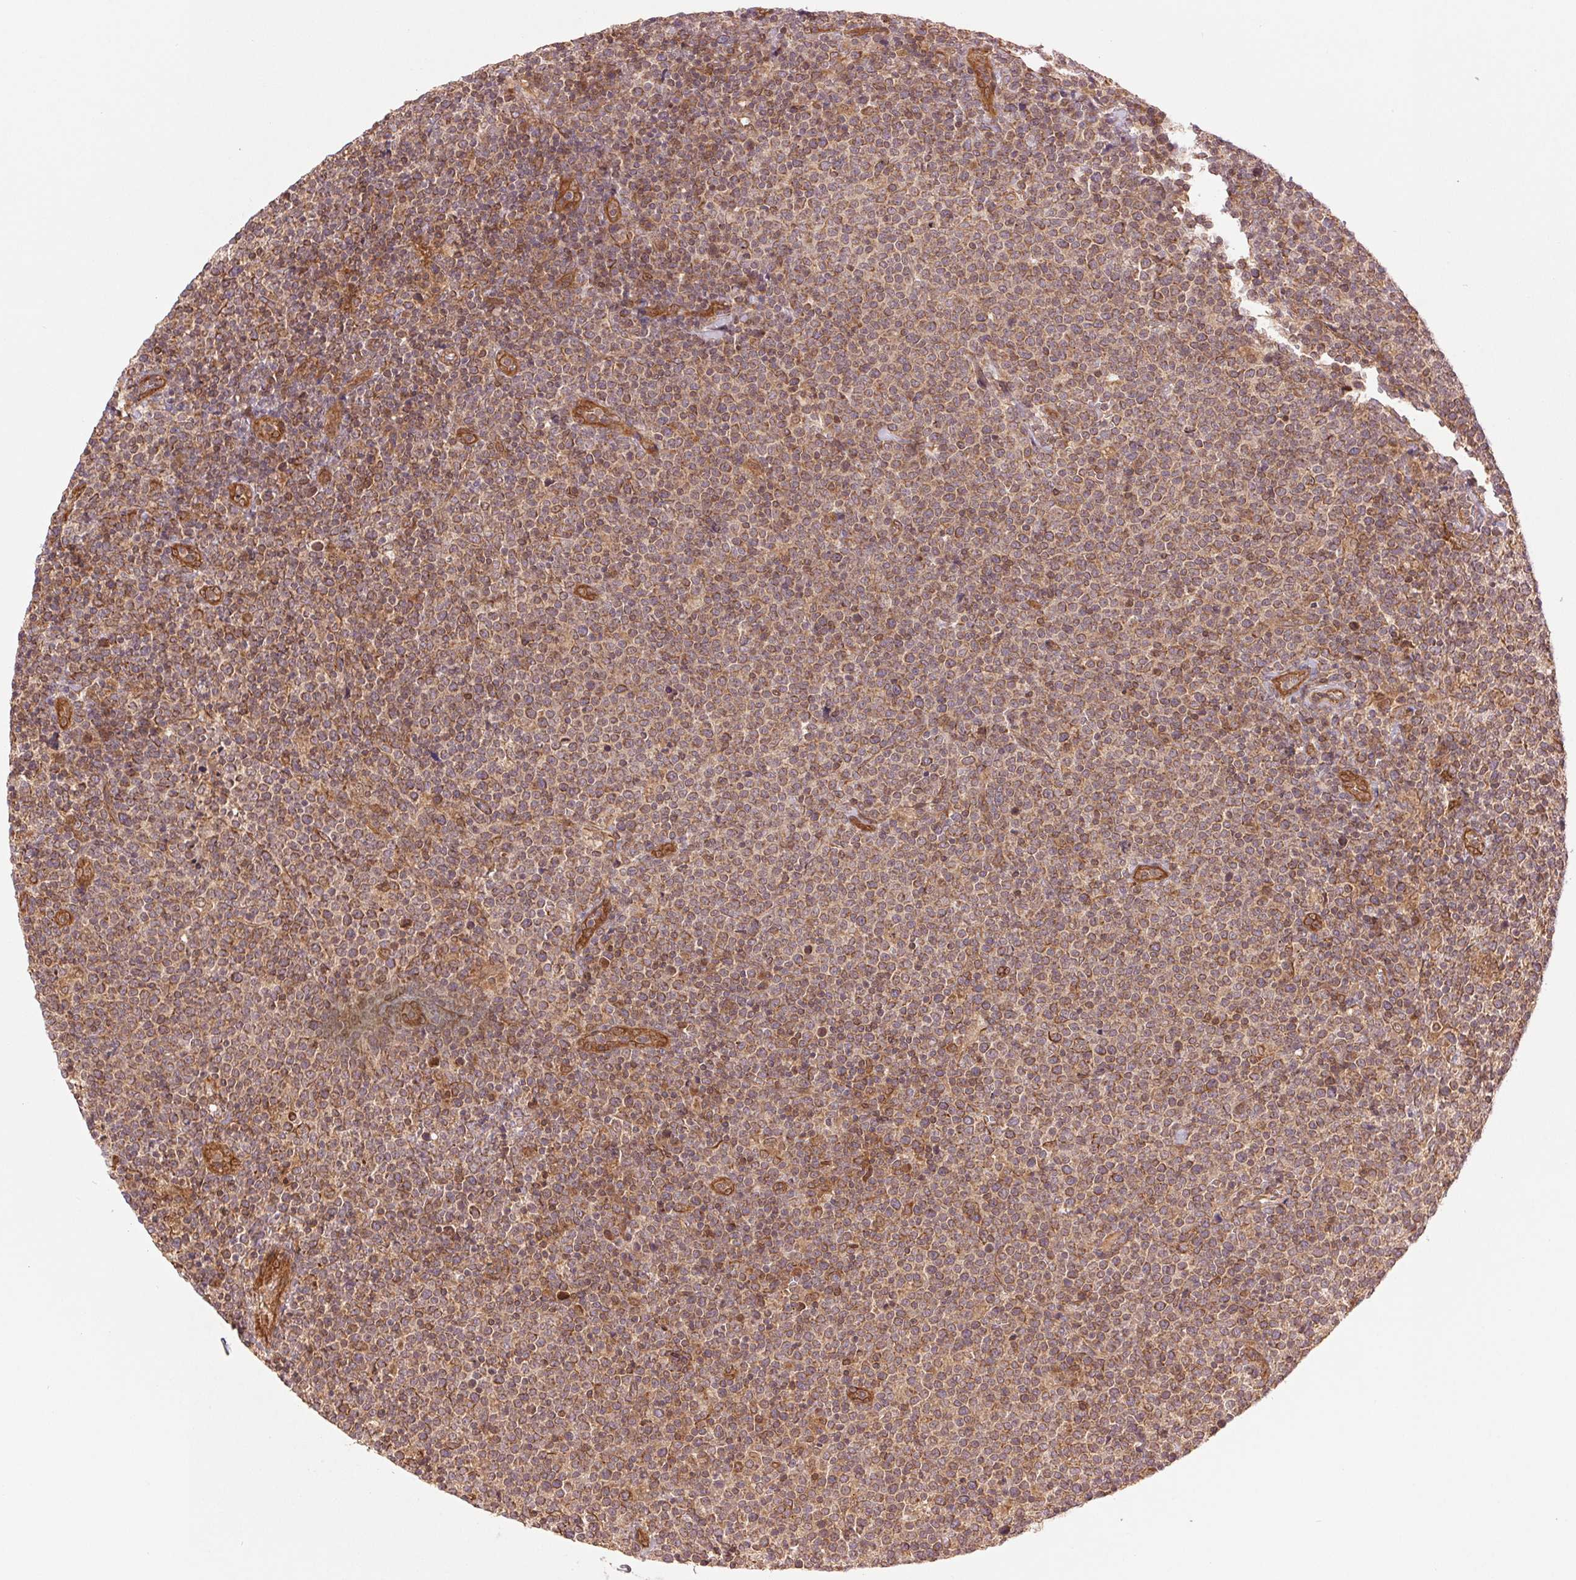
{"staining": {"intensity": "moderate", "quantity": ">75%", "location": "cytoplasmic/membranous,nuclear"}, "tissue": "lymphoma", "cell_type": "Tumor cells", "image_type": "cancer", "snomed": [{"axis": "morphology", "description": "Malignant lymphoma, non-Hodgkin's type, High grade"}, {"axis": "topography", "description": "Lymph node"}], "caption": "Immunohistochemical staining of high-grade malignant lymphoma, non-Hodgkin's type demonstrates medium levels of moderate cytoplasmic/membranous and nuclear protein positivity in about >75% of tumor cells.", "gene": "STARD7", "patient": {"sex": "male", "age": 61}}